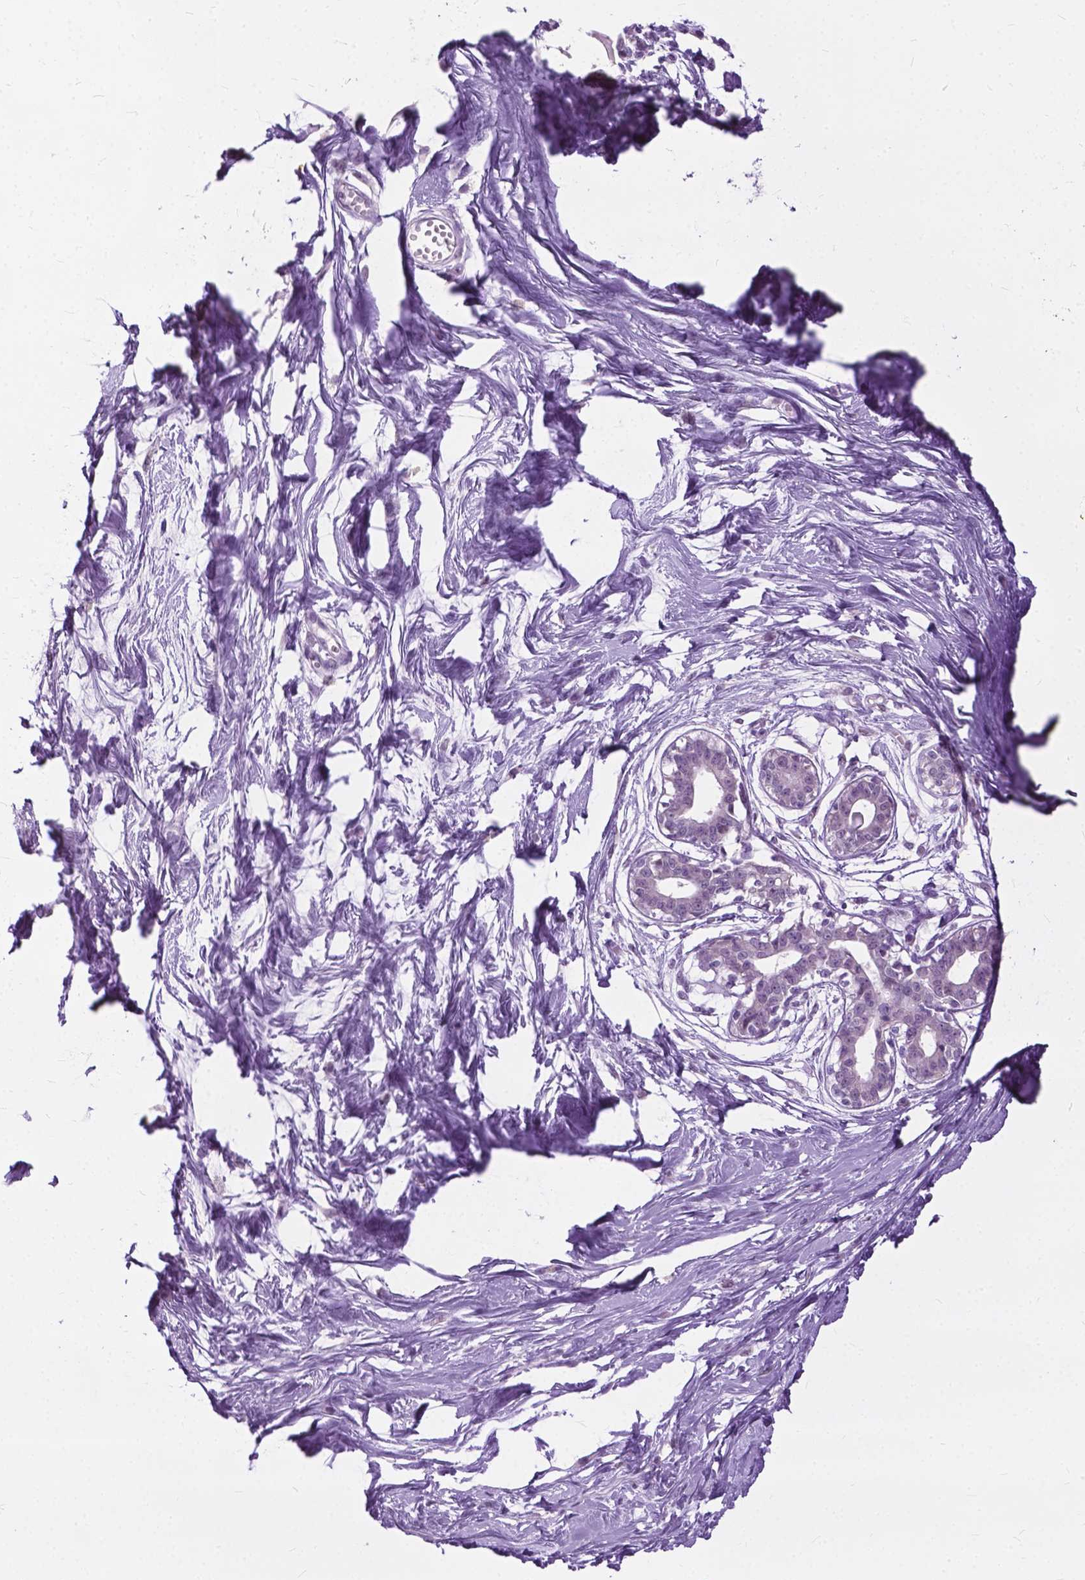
{"staining": {"intensity": "negative", "quantity": "none", "location": "none"}, "tissue": "breast", "cell_type": "Adipocytes", "image_type": "normal", "snomed": [{"axis": "morphology", "description": "Normal tissue, NOS"}, {"axis": "topography", "description": "Breast"}], "caption": "High power microscopy photomicrograph of an immunohistochemistry image of normal breast, revealing no significant staining in adipocytes.", "gene": "GPR37L1", "patient": {"sex": "female", "age": 45}}